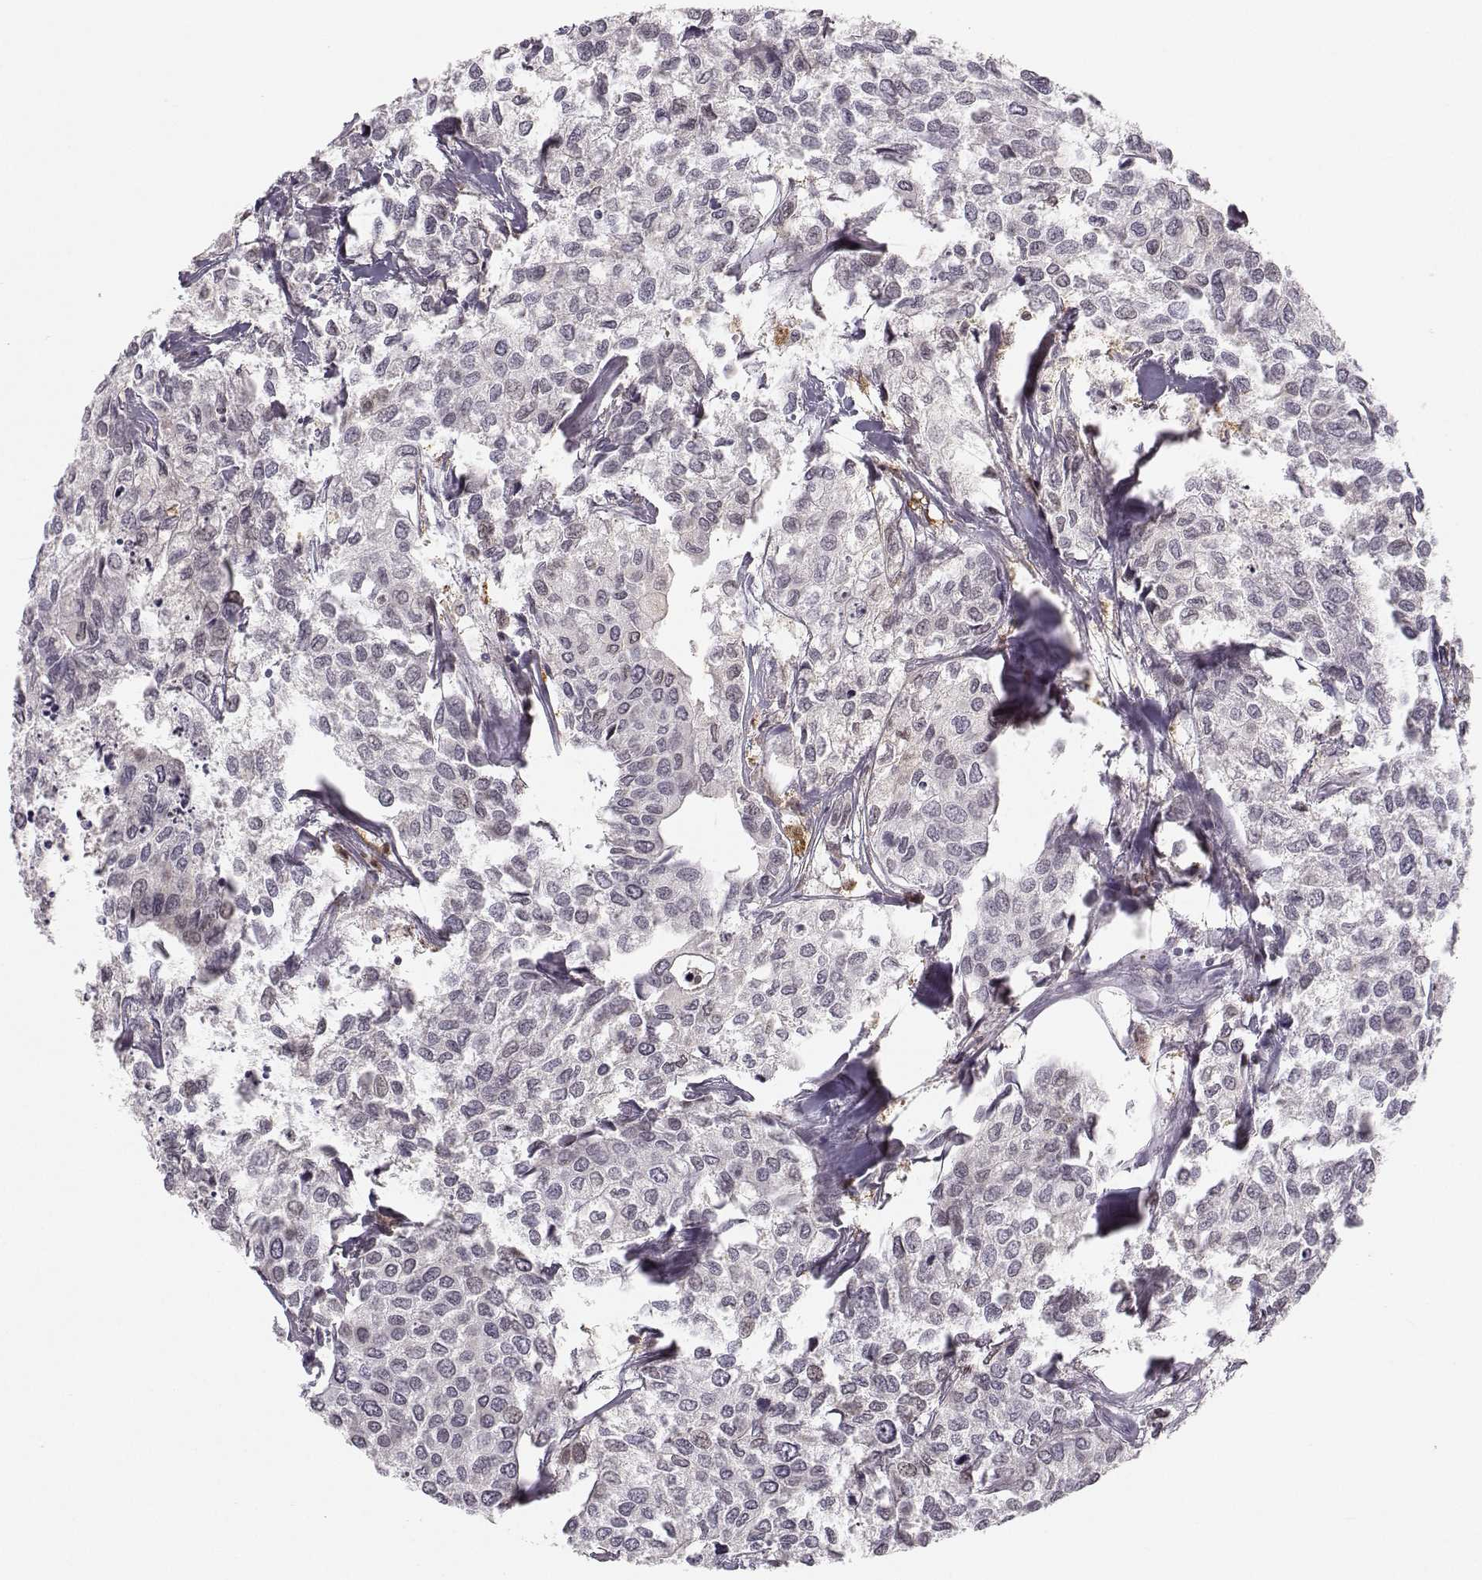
{"staining": {"intensity": "negative", "quantity": "none", "location": "none"}, "tissue": "urothelial cancer", "cell_type": "Tumor cells", "image_type": "cancer", "snomed": [{"axis": "morphology", "description": "Urothelial carcinoma, High grade"}, {"axis": "topography", "description": "Urinary bladder"}], "caption": "Immunohistochemical staining of urothelial carcinoma (high-grade) demonstrates no significant staining in tumor cells. (Stains: DAB IHC with hematoxylin counter stain, Microscopy: brightfield microscopy at high magnification).", "gene": "HTR7", "patient": {"sex": "male", "age": 73}}